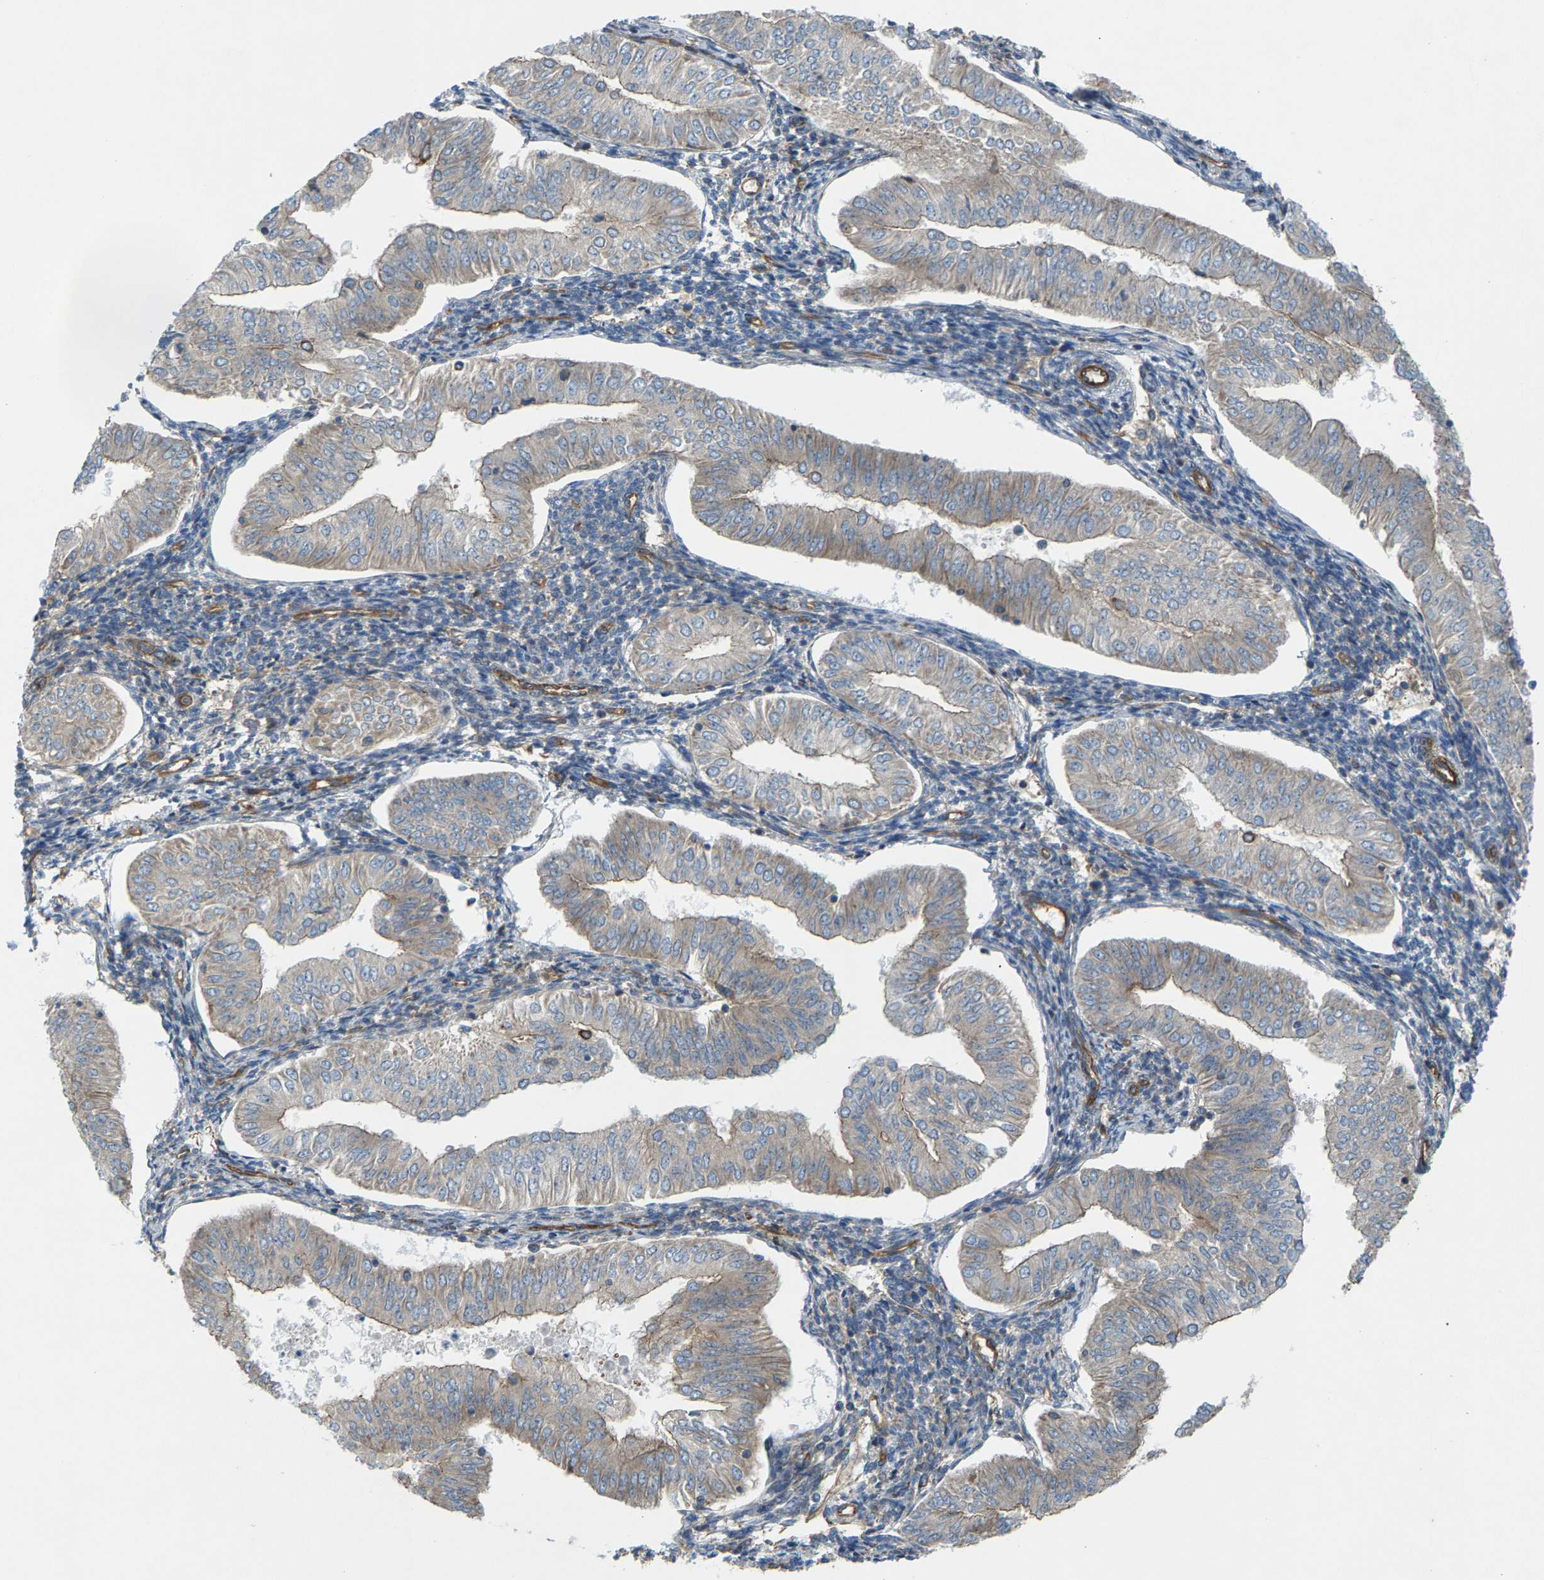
{"staining": {"intensity": "negative", "quantity": "none", "location": "none"}, "tissue": "endometrial cancer", "cell_type": "Tumor cells", "image_type": "cancer", "snomed": [{"axis": "morphology", "description": "Normal tissue, NOS"}, {"axis": "morphology", "description": "Adenocarcinoma, NOS"}, {"axis": "topography", "description": "Endometrium"}], "caption": "The IHC photomicrograph has no significant staining in tumor cells of endometrial cancer tissue. Brightfield microscopy of immunohistochemistry (IHC) stained with DAB (3,3'-diaminobenzidine) (brown) and hematoxylin (blue), captured at high magnification.", "gene": "PDCL", "patient": {"sex": "female", "age": 53}}